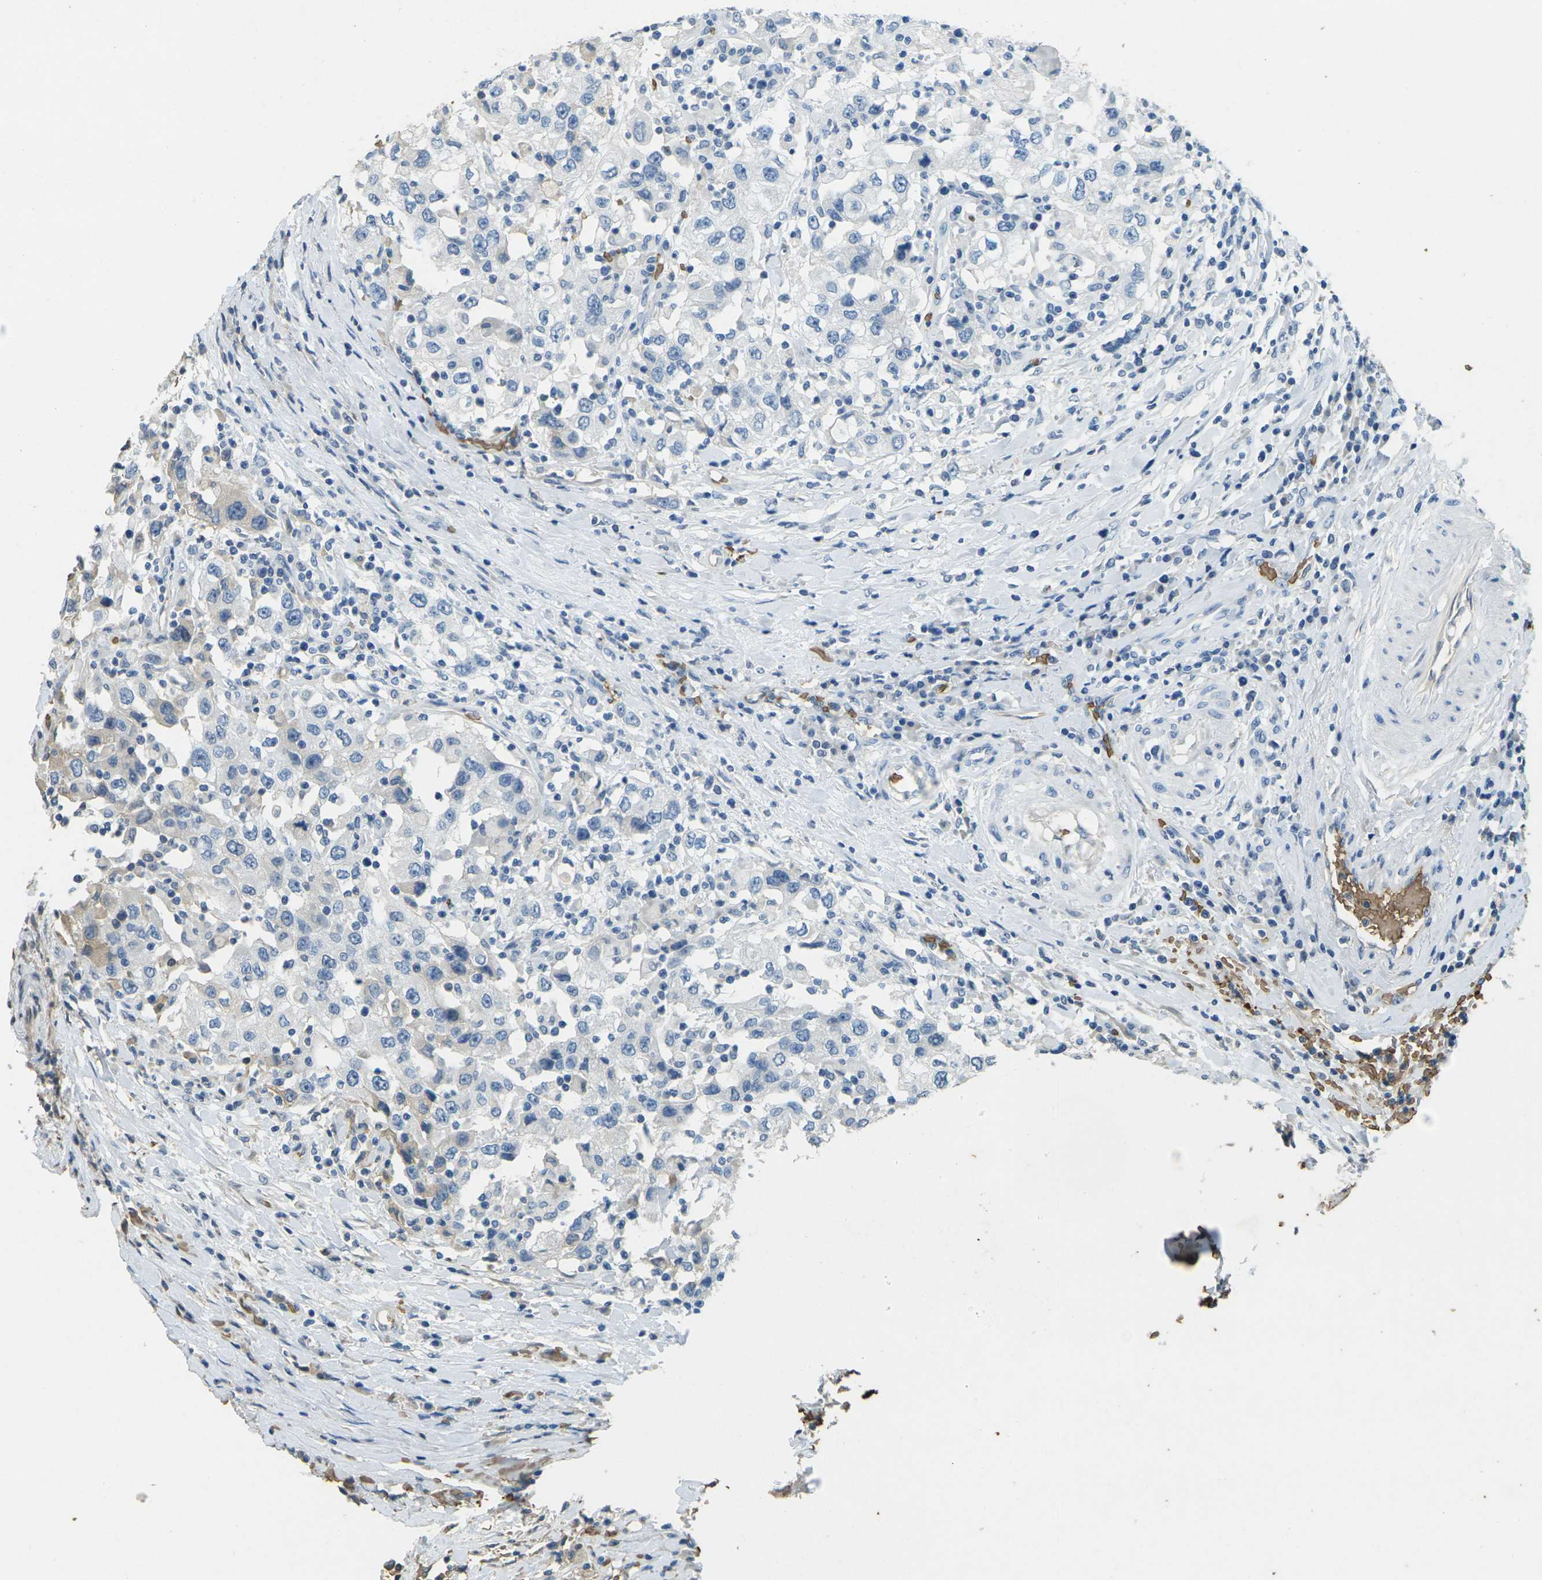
{"staining": {"intensity": "negative", "quantity": "none", "location": "none"}, "tissue": "urothelial cancer", "cell_type": "Tumor cells", "image_type": "cancer", "snomed": [{"axis": "morphology", "description": "Urothelial carcinoma, High grade"}, {"axis": "topography", "description": "Urinary bladder"}], "caption": "Immunohistochemistry micrograph of human high-grade urothelial carcinoma stained for a protein (brown), which demonstrates no staining in tumor cells.", "gene": "HBB", "patient": {"sex": "female", "age": 80}}